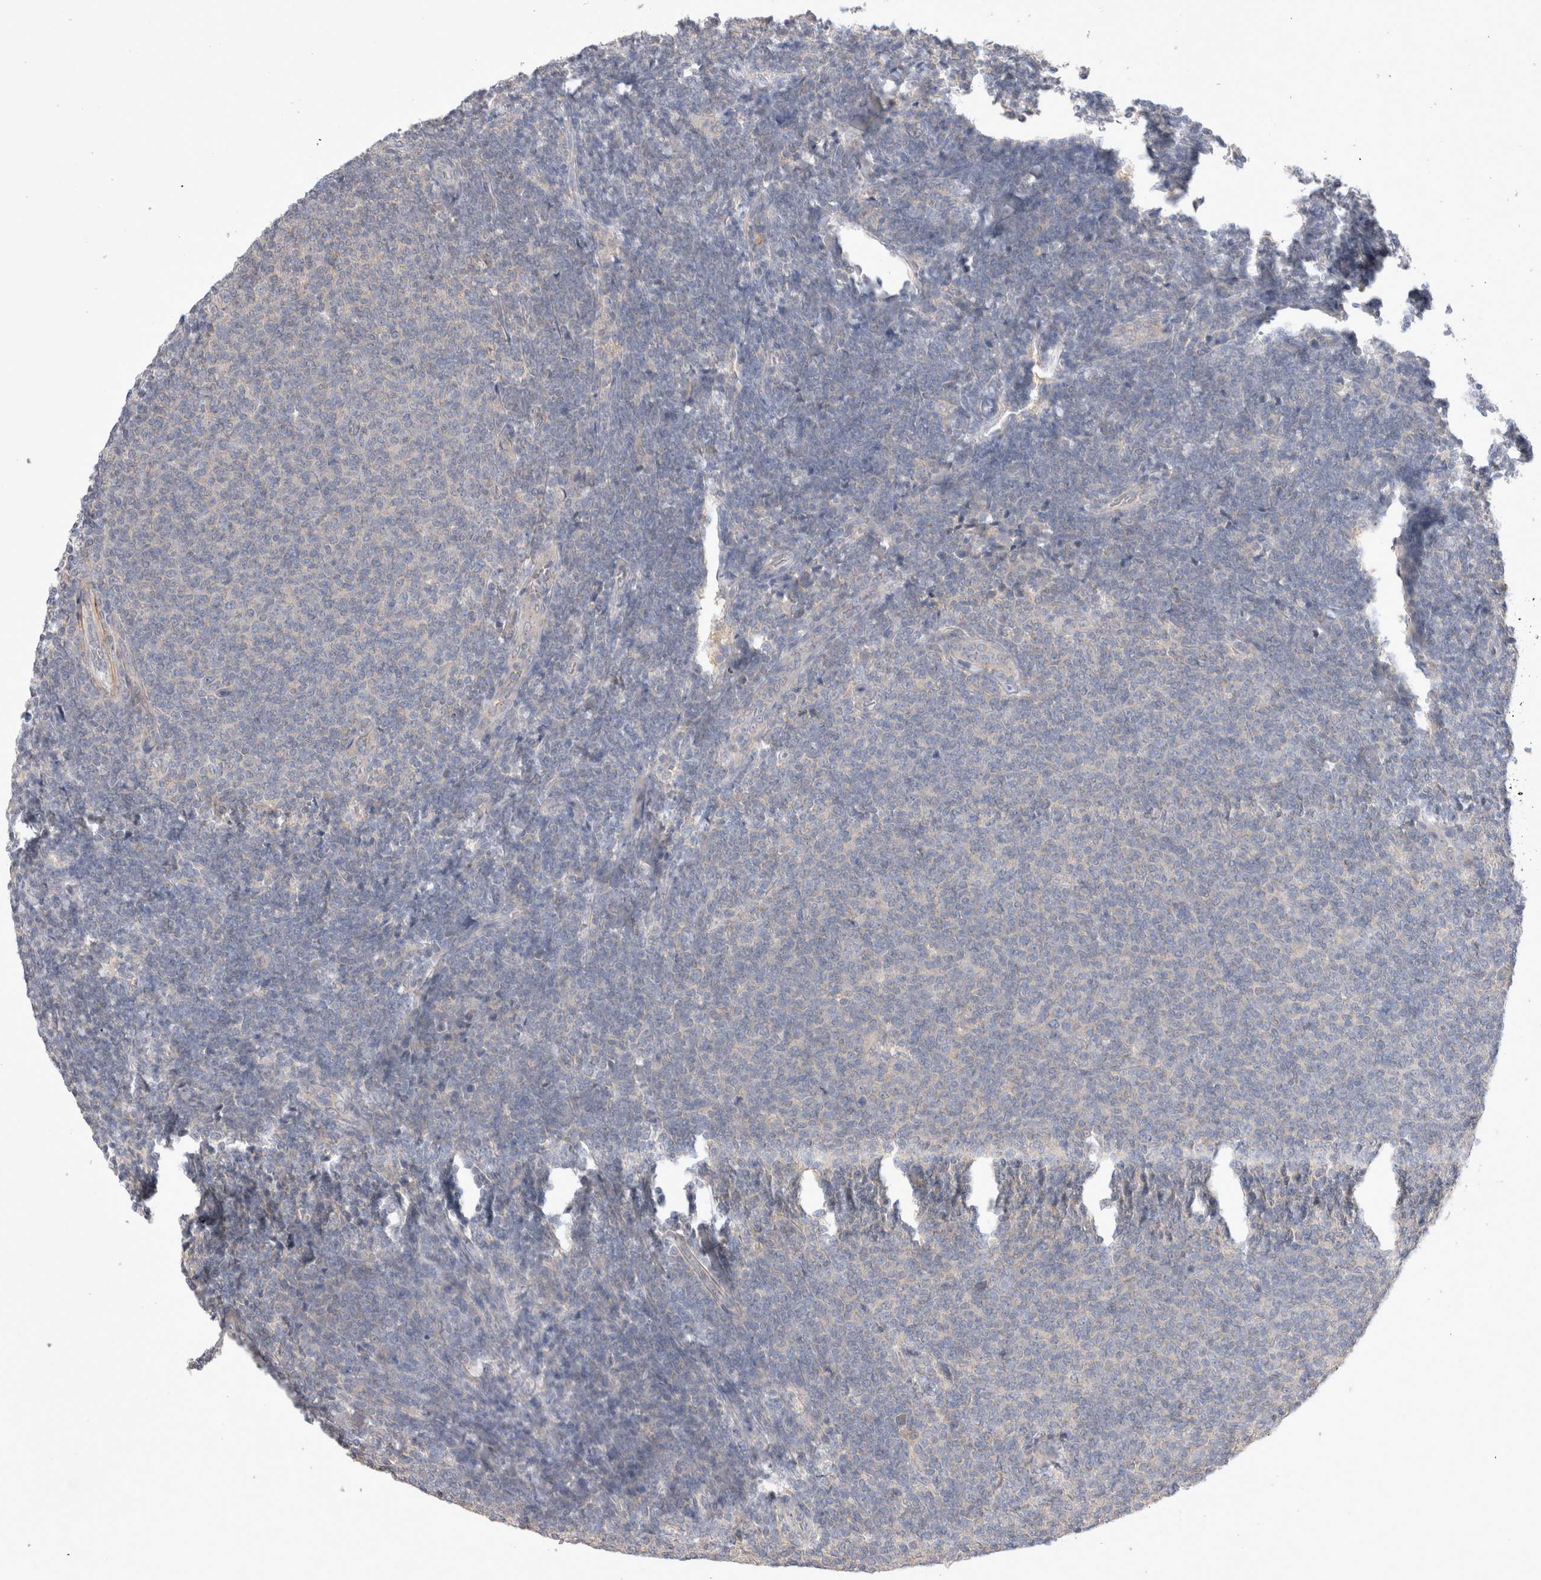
{"staining": {"intensity": "negative", "quantity": "none", "location": "none"}, "tissue": "lymphoma", "cell_type": "Tumor cells", "image_type": "cancer", "snomed": [{"axis": "morphology", "description": "Malignant lymphoma, non-Hodgkin's type, Low grade"}, {"axis": "topography", "description": "Lymph node"}], "caption": "Immunohistochemistry (IHC) image of neoplastic tissue: lymphoma stained with DAB exhibits no significant protein staining in tumor cells. (Brightfield microscopy of DAB immunohistochemistry at high magnification).", "gene": "IFT74", "patient": {"sex": "male", "age": 66}}